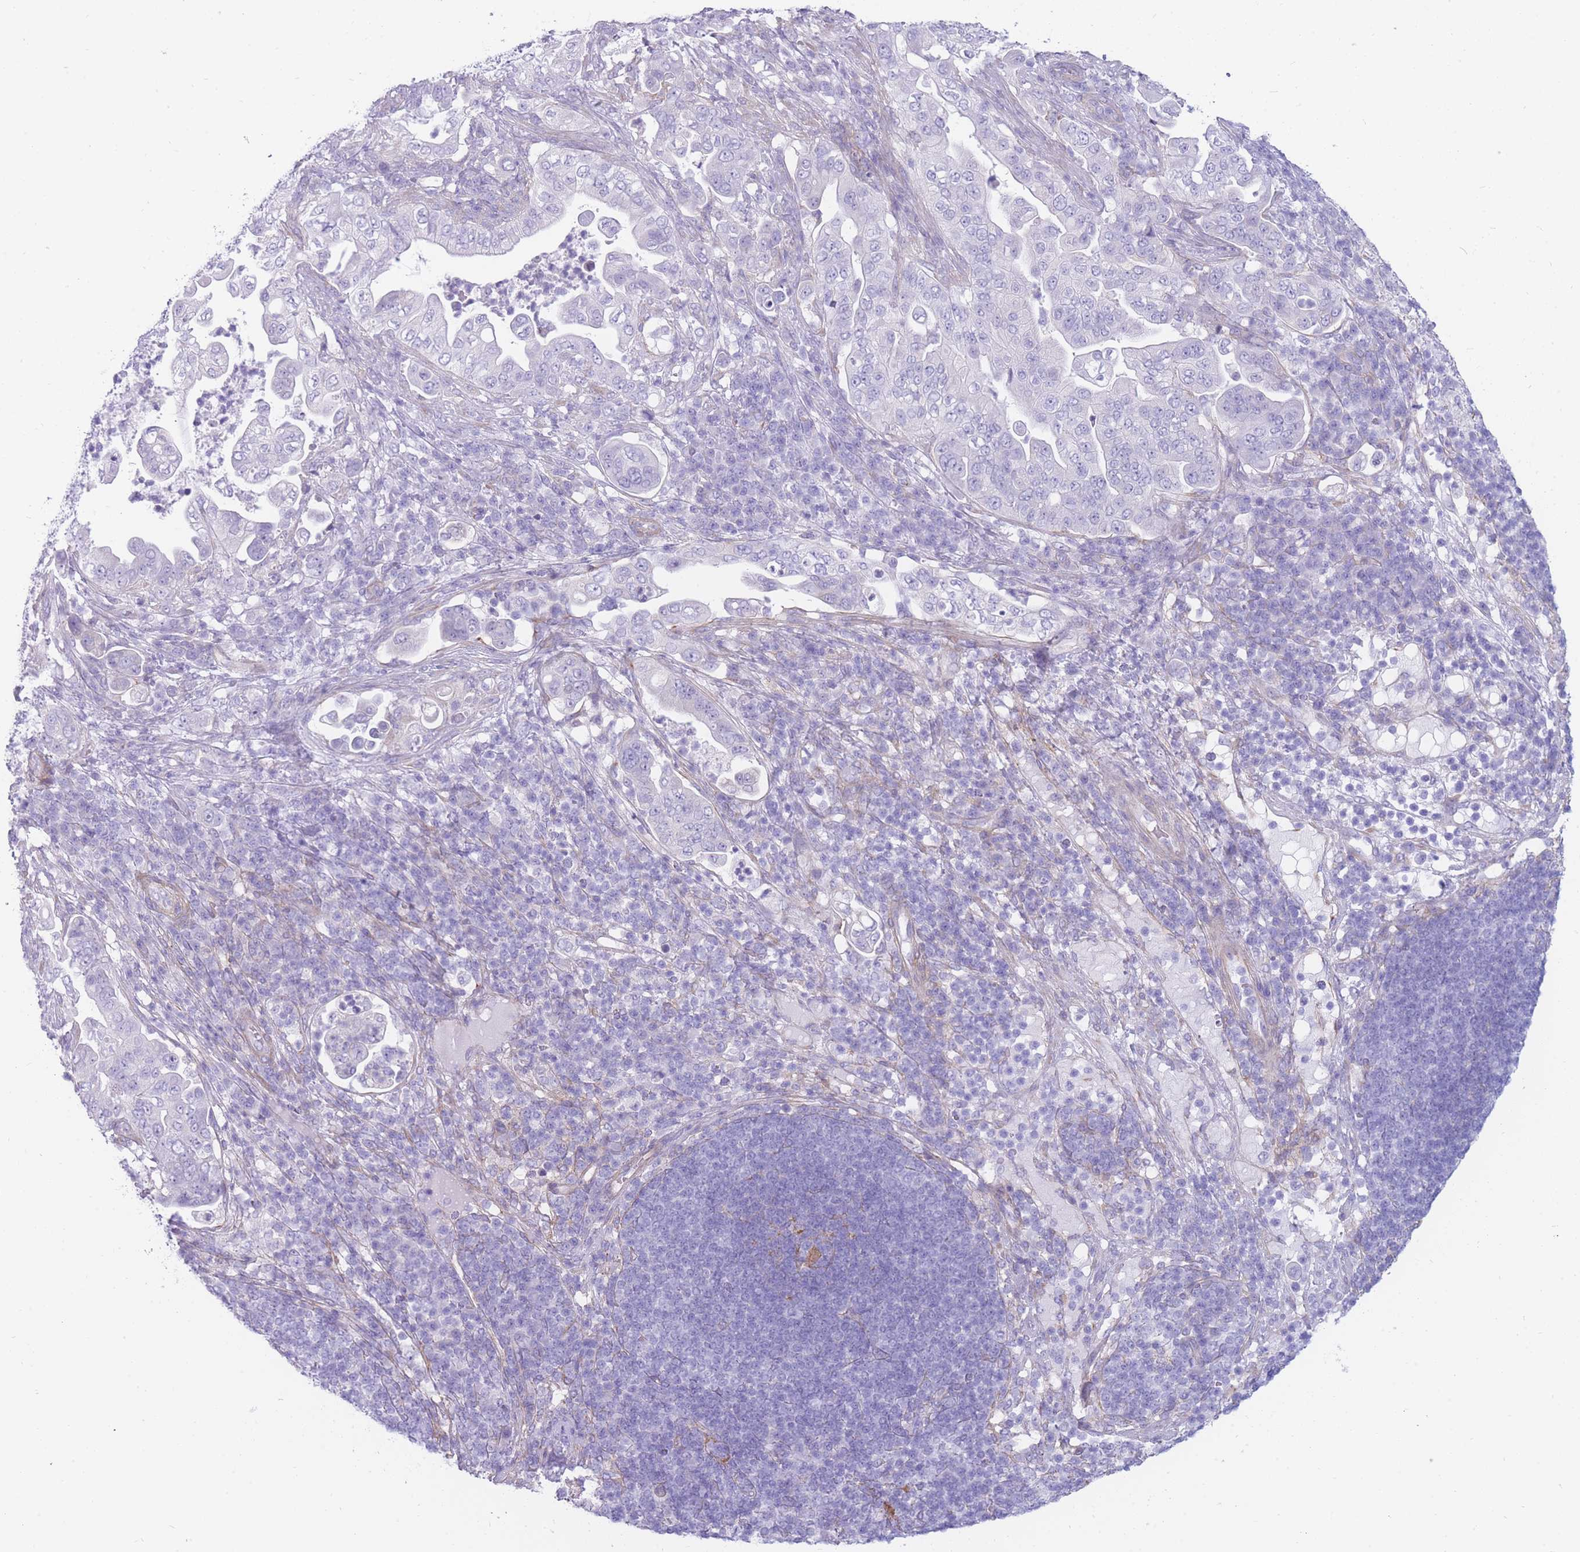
{"staining": {"intensity": "negative", "quantity": "none", "location": "none"}, "tissue": "pancreatic cancer", "cell_type": "Tumor cells", "image_type": "cancer", "snomed": [{"axis": "morphology", "description": "Adenocarcinoma, NOS"}, {"axis": "topography", "description": "Pancreas"}], "caption": "Tumor cells are negative for brown protein staining in pancreatic adenocarcinoma.", "gene": "MTSS2", "patient": {"sex": "female", "age": 63}}